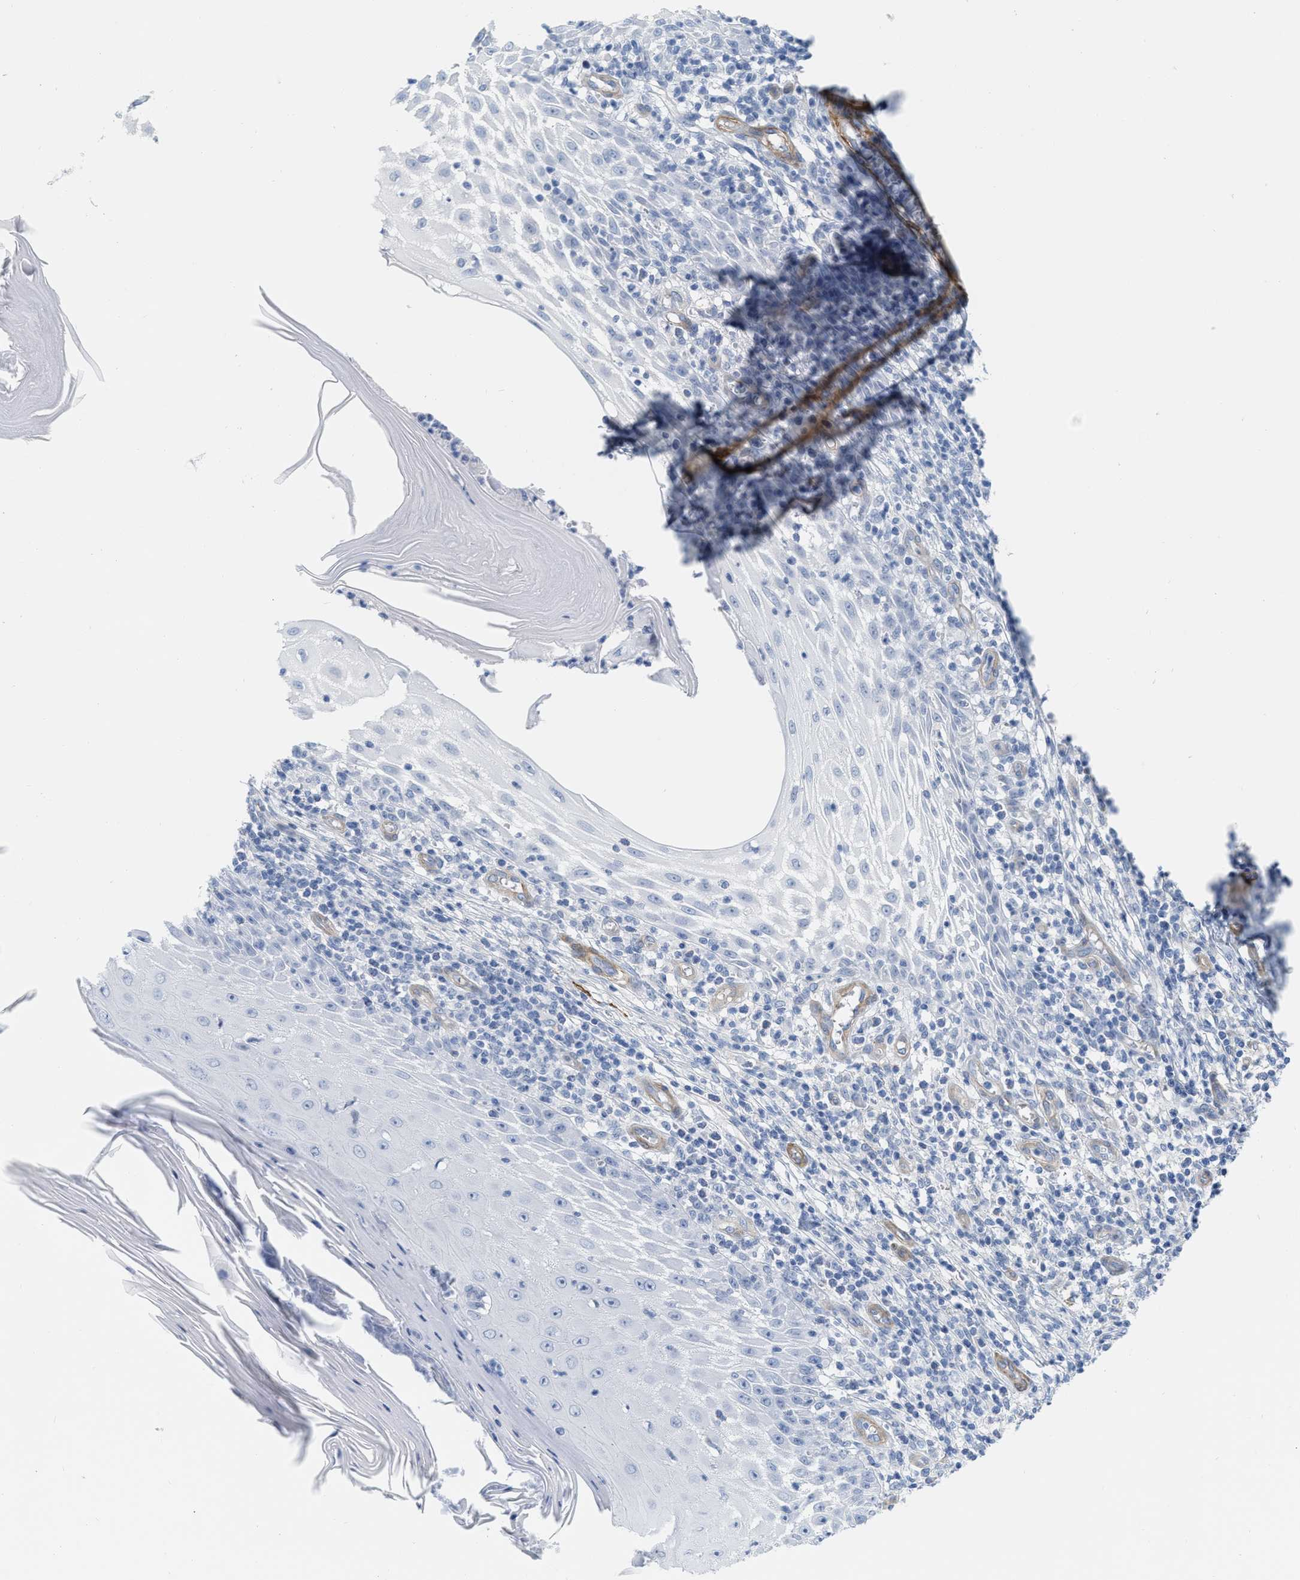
{"staining": {"intensity": "negative", "quantity": "none", "location": "none"}, "tissue": "skin cancer", "cell_type": "Tumor cells", "image_type": "cancer", "snomed": [{"axis": "morphology", "description": "Squamous cell carcinoma, NOS"}, {"axis": "topography", "description": "Skin"}], "caption": "The IHC photomicrograph has no significant positivity in tumor cells of skin cancer (squamous cell carcinoma) tissue. Brightfield microscopy of IHC stained with DAB (brown) and hematoxylin (blue), captured at high magnification.", "gene": "TAGLN", "patient": {"sex": "female", "age": 73}}